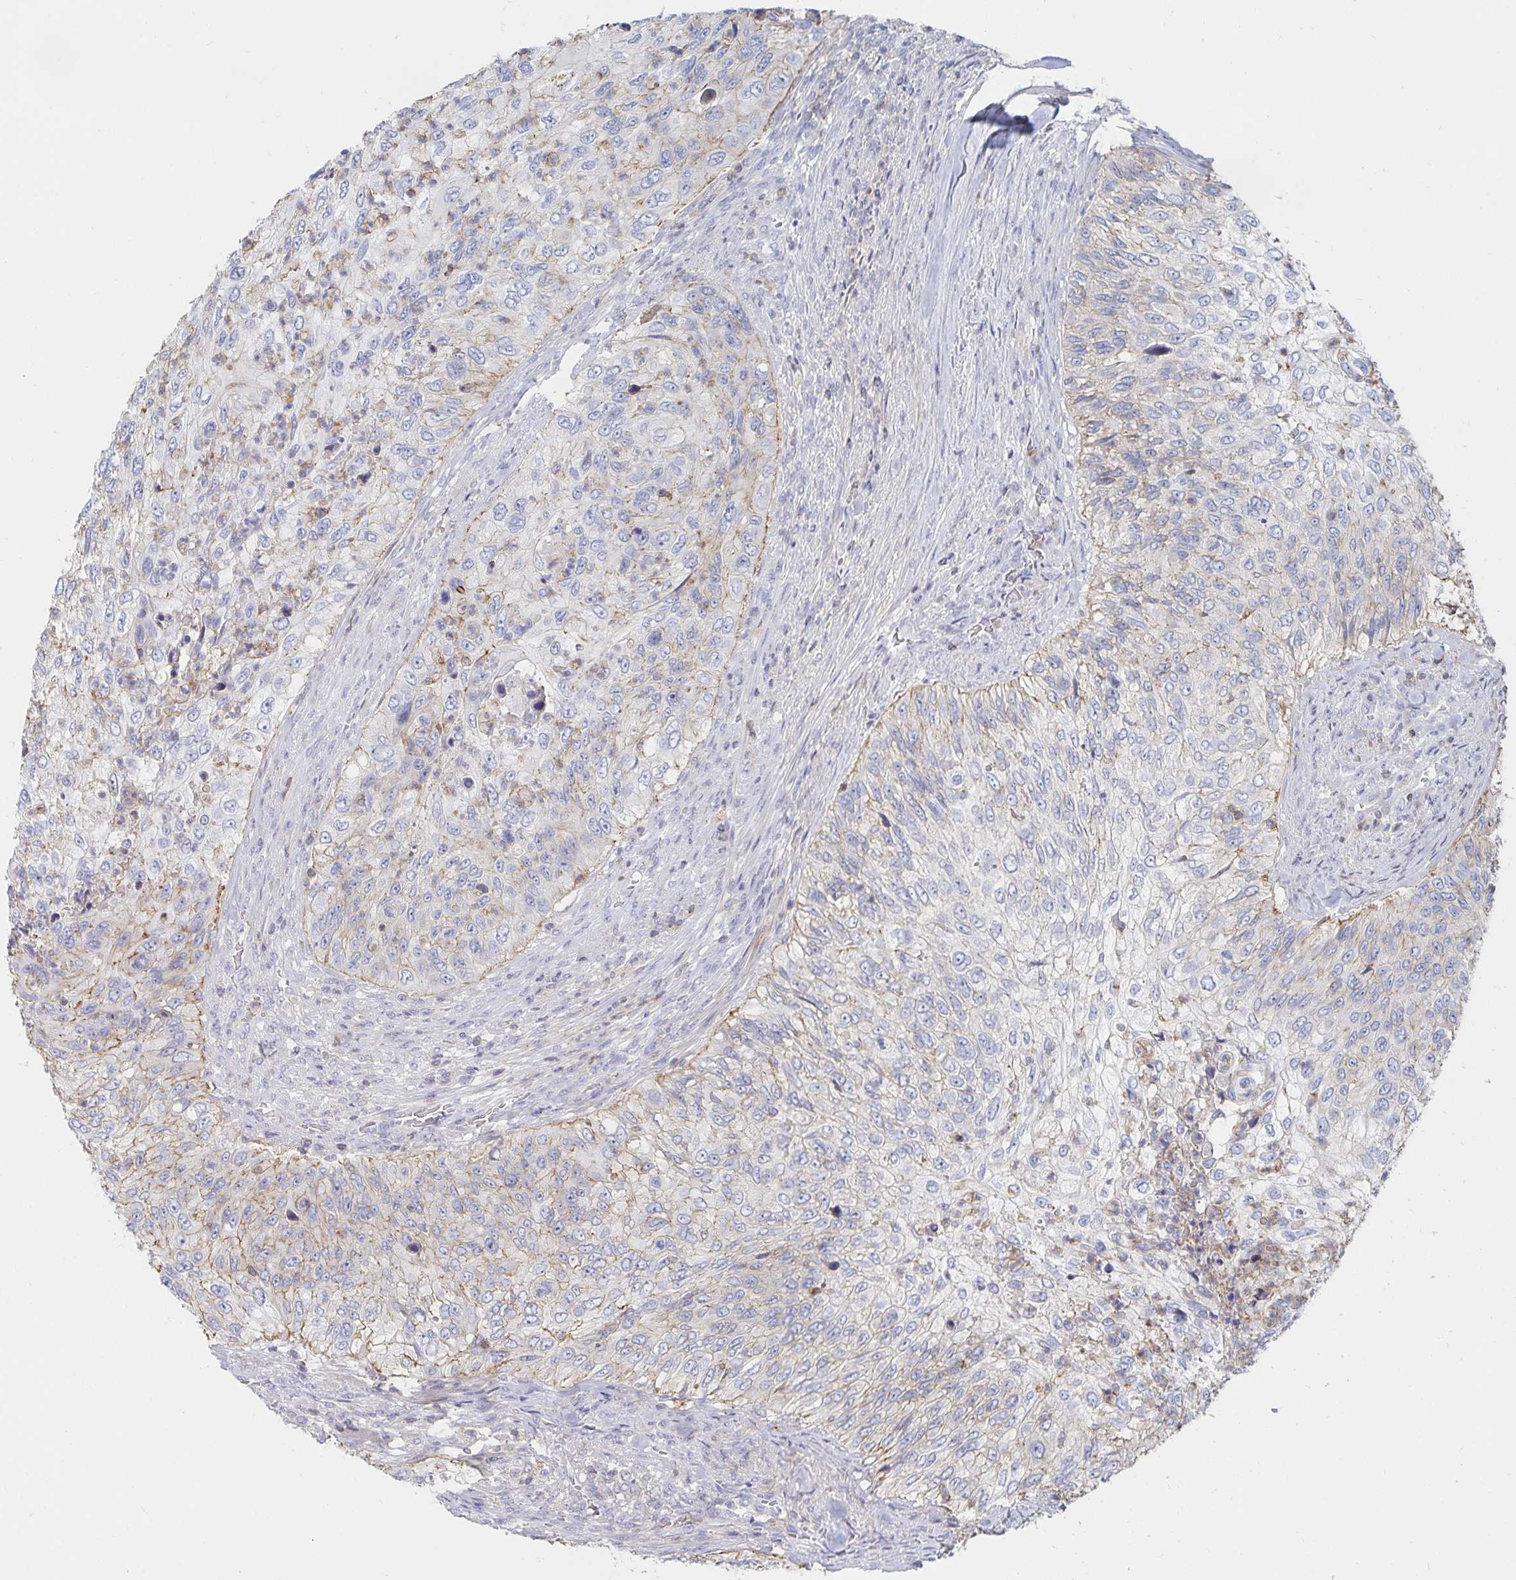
{"staining": {"intensity": "weak", "quantity": "<25%", "location": "cytoplasmic/membranous"}, "tissue": "urothelial cancer", "cell_type": "Tumor cells", "image_type": "cancer", "snomed": [{"axis": "morphology", "description": "Urothelial carcinoma, High grade"}, {"axis": "topography", "description": "Urinary bladder"}], "caption": "Protein analysis of high-grade urothelial carcinoma reveals no significant positivity in tumor cells.", "gene": "PIK3CD", "patient": {"sex": "female", "age": 60}}